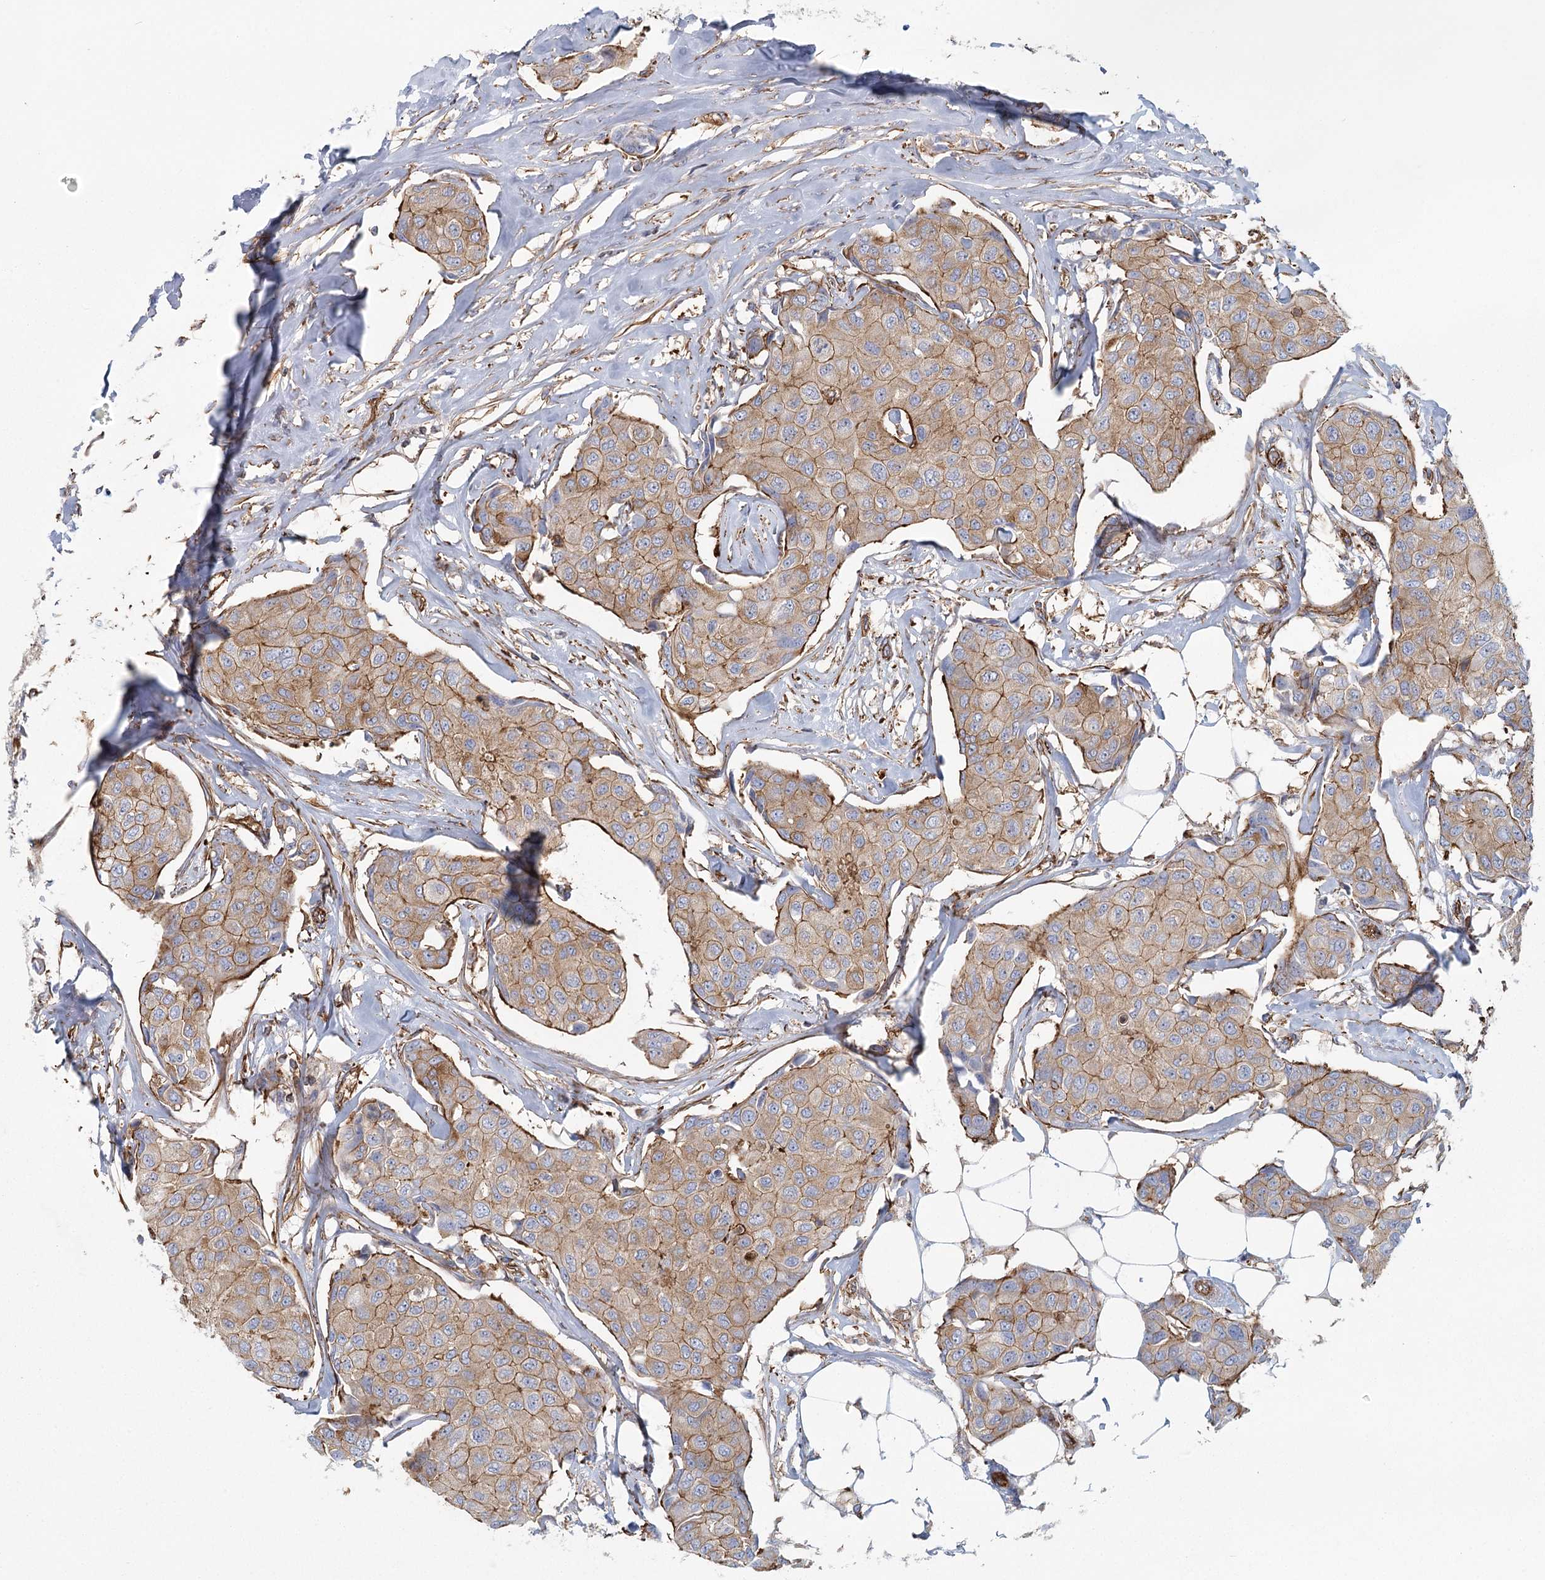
{"staining": {"intensity": "moderate", "quantity": ">75%", "location": "cytoplasmic/membranous"}, "tissue": "breast cancer", "cell_type": "Tumor cells", "image_type": "cancer", "snomed": [{"axis": "morphology", "description": "Duct carcinoma"}, {"axis": "topography", "description": "Breast"}], "caption": "Protein expression analysis of human breast cancer (infiltrating ductal carcinoma) reveals moderate cytoplasmic/membranous positivity in about >75% of tumor cells.", "gene": "IFT46", "patient": {"sex": "female", "age": 80}}